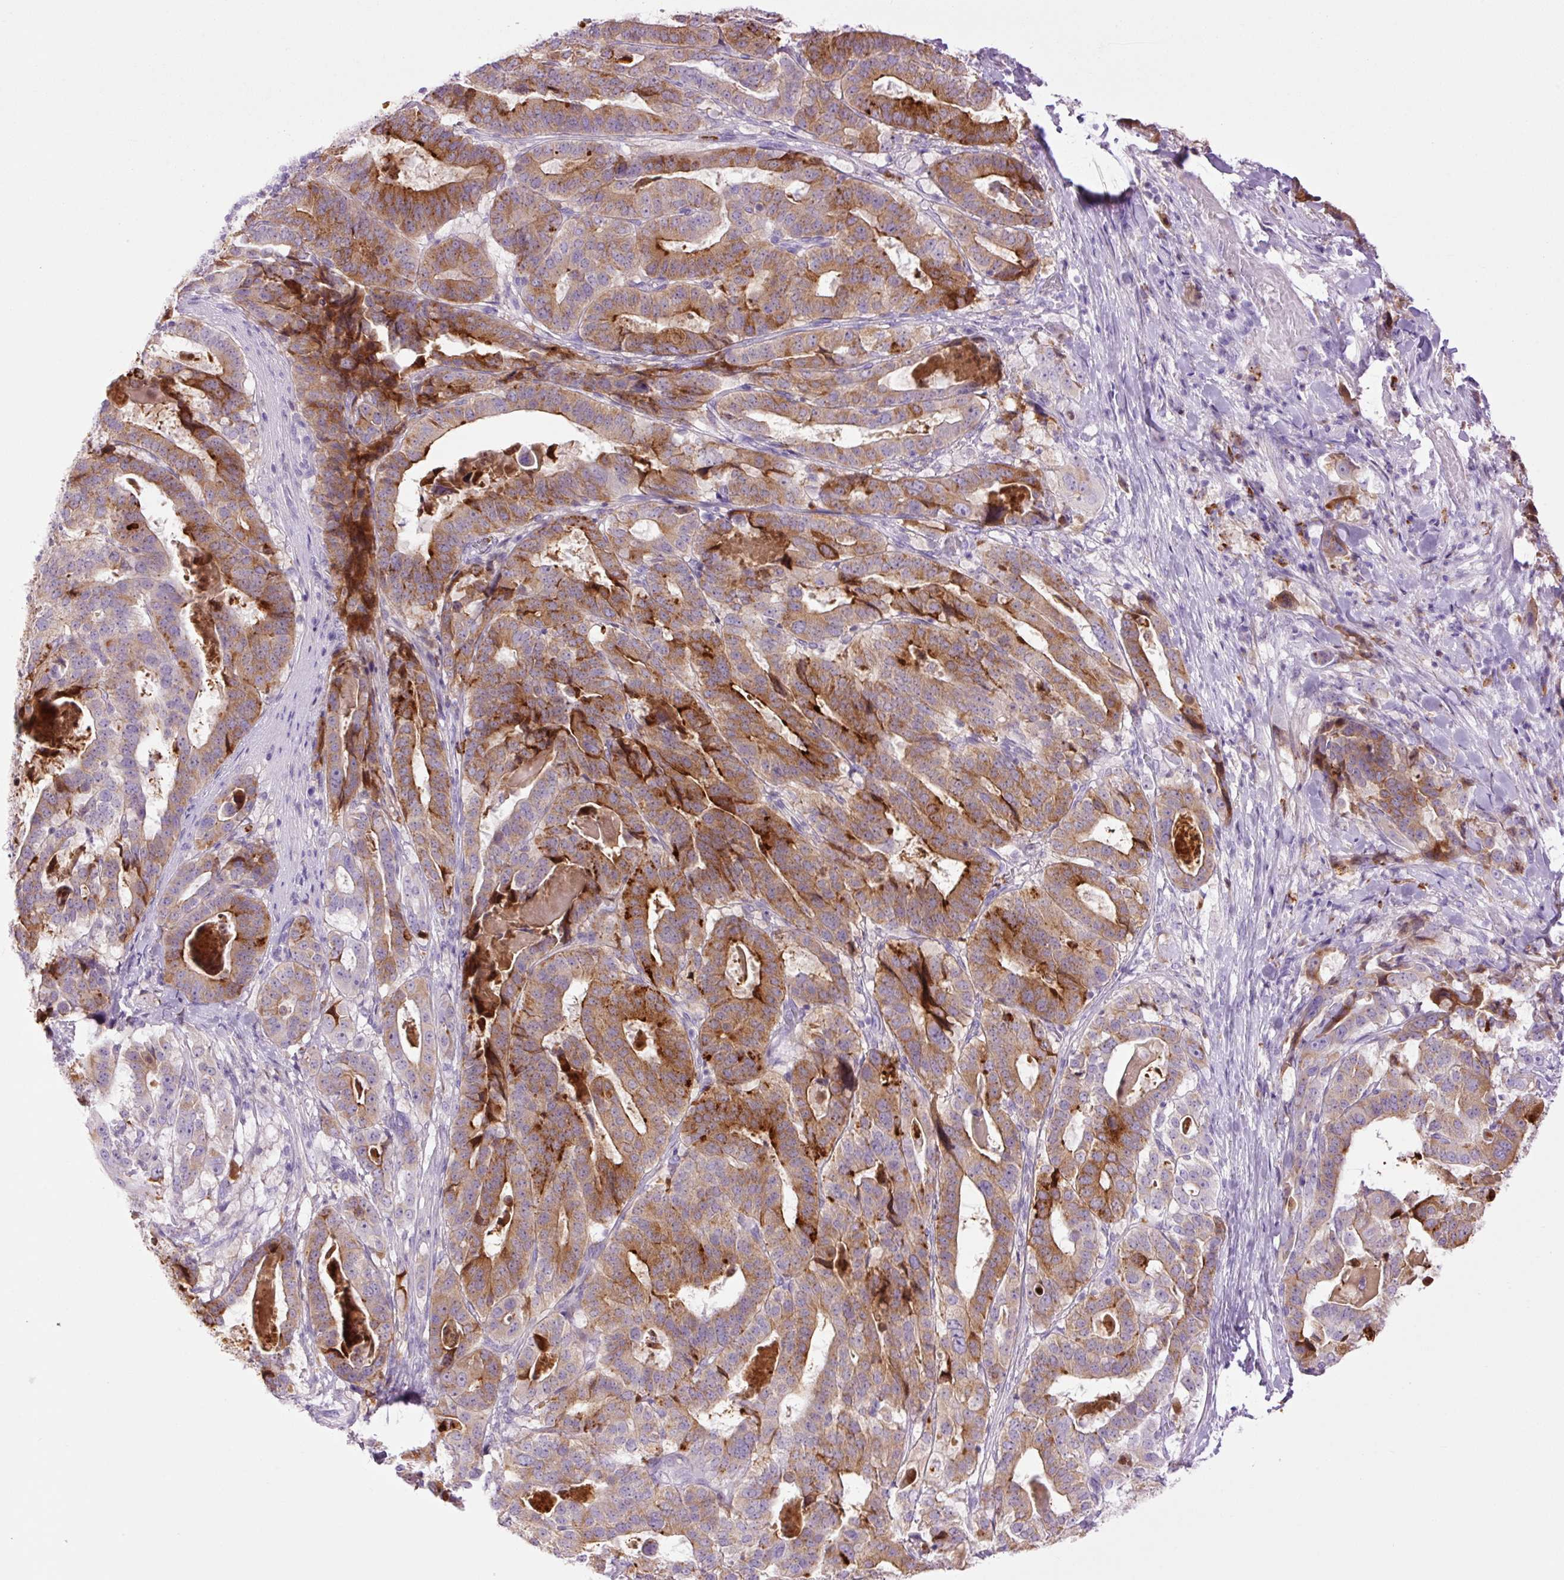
{"staining": {"intensity": "moderate", "quantity": ">75%", "location": "cytoplasmic/membranous"}, "tissue": "stomach cancer", "cell_type": "Tumor cells", "image_type": "cancer", "snomed": [{"axis": "morphology", "description": "Adenocarcinoma, NOS"}, {"axis": "topography", "description": "Stomach"}], "caption": "High-power microscopy captured an immunohistochemistry image of adenocarcinoma (stomach), revealing moderate cytoplasmic/membranous staining in approximately >75% of tumor cells. The staining was performed using DAB (3,3'-diaminobenzidine) to visualize the protein expression in brown, while the nuclei were stained in blue with hematoxylin (Magnification: 20x).", "gene": "LYZ", "patient": {"sex": "male", "age": 48}}